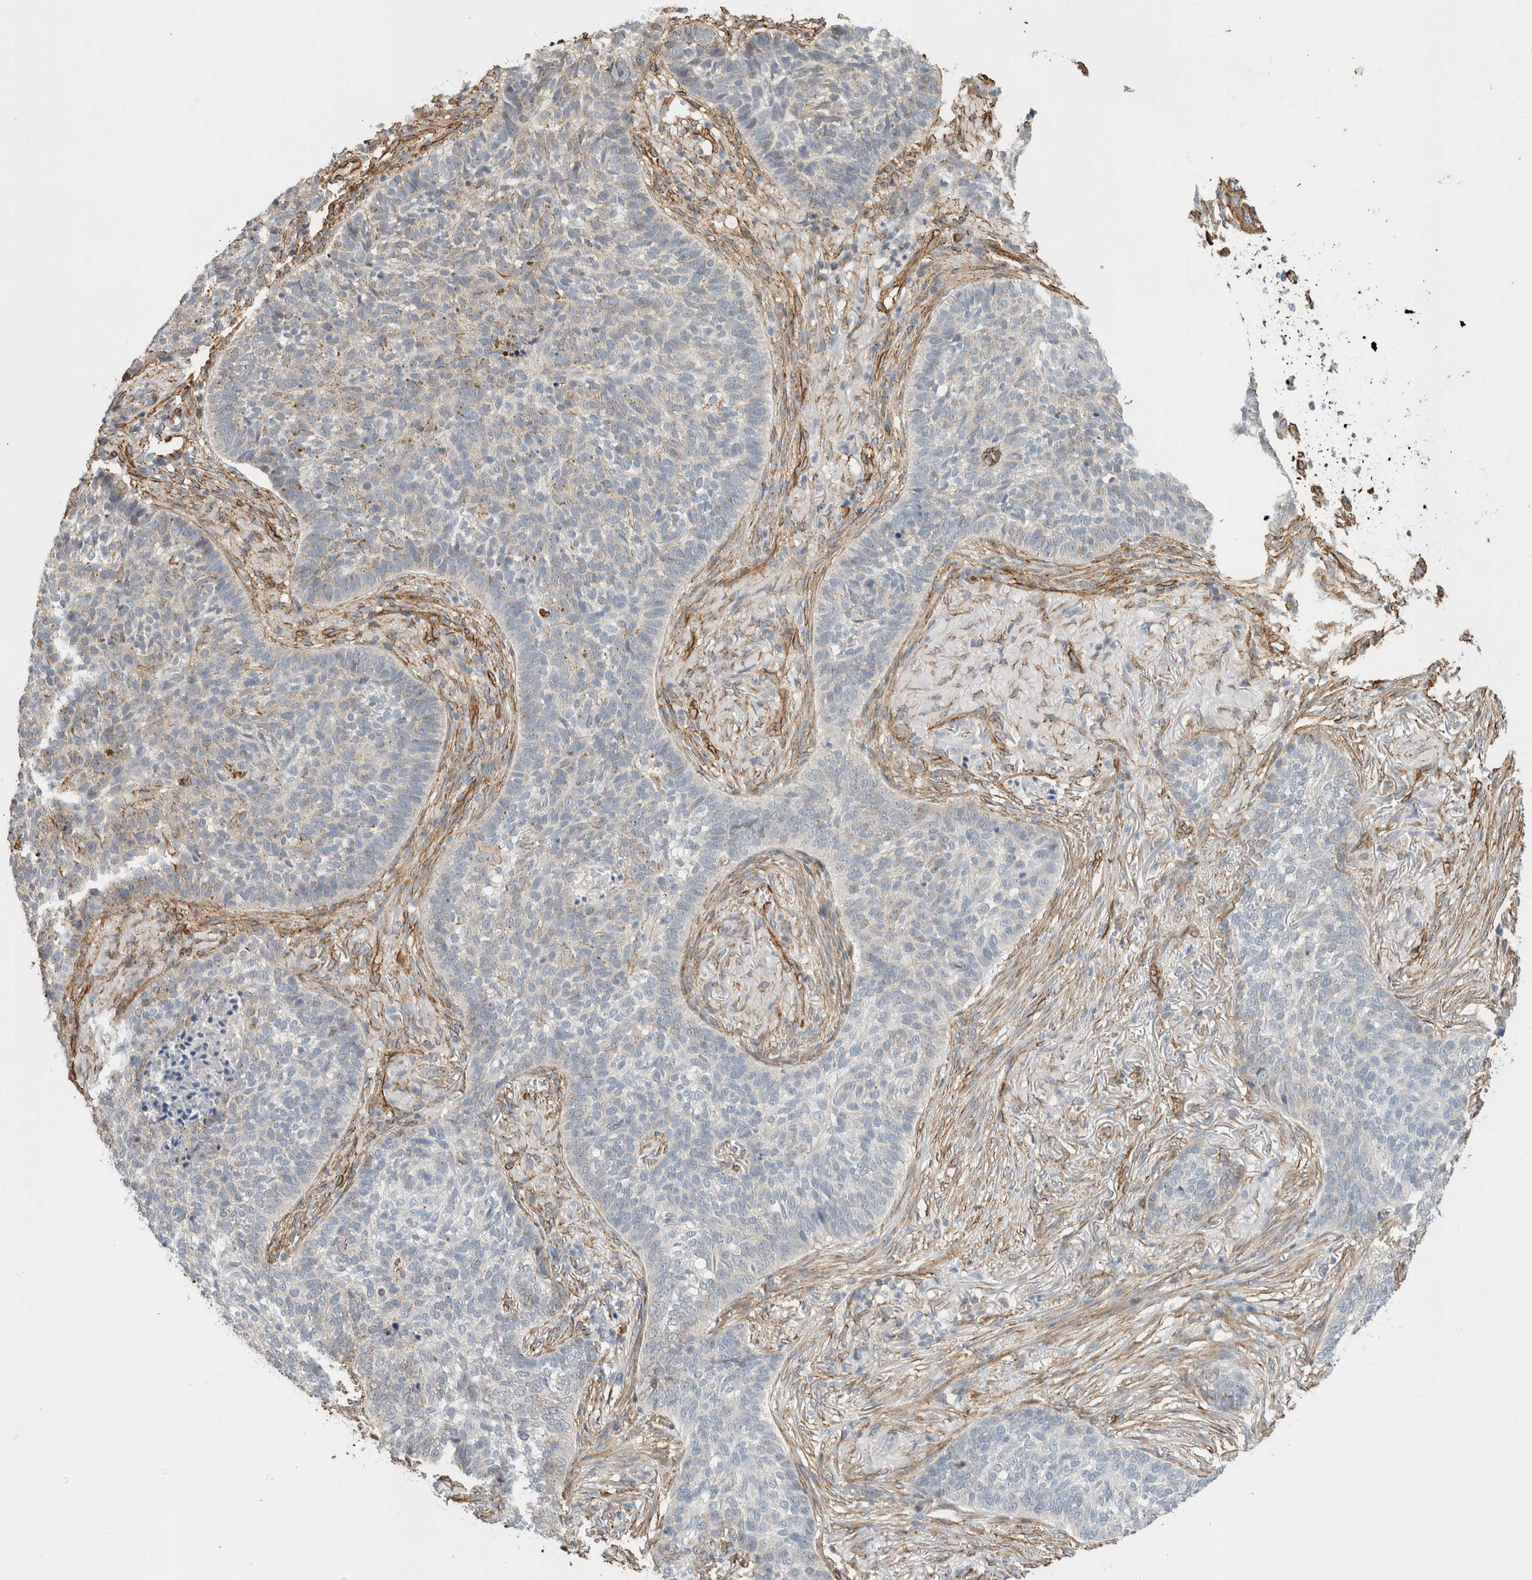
{"staining": {"intensity": "negative", "quantity": "none", "location": "none"}, "tissue": "skin cancer", "cell_type": "Tumor cells", "image_type": "cancer", "snomed": [{"axis": "morphology", "description": "Basal cell carcinoma"}, {"axis": "topography", "description": "Skin"}], "caption": "Human skin basal cell carcinoma stained for a protein using immunohistochemistry (IHC) displays no staining in tumor cells.", "gene": "JMJD4", "patient": {"sex": "male", "age": 85}}